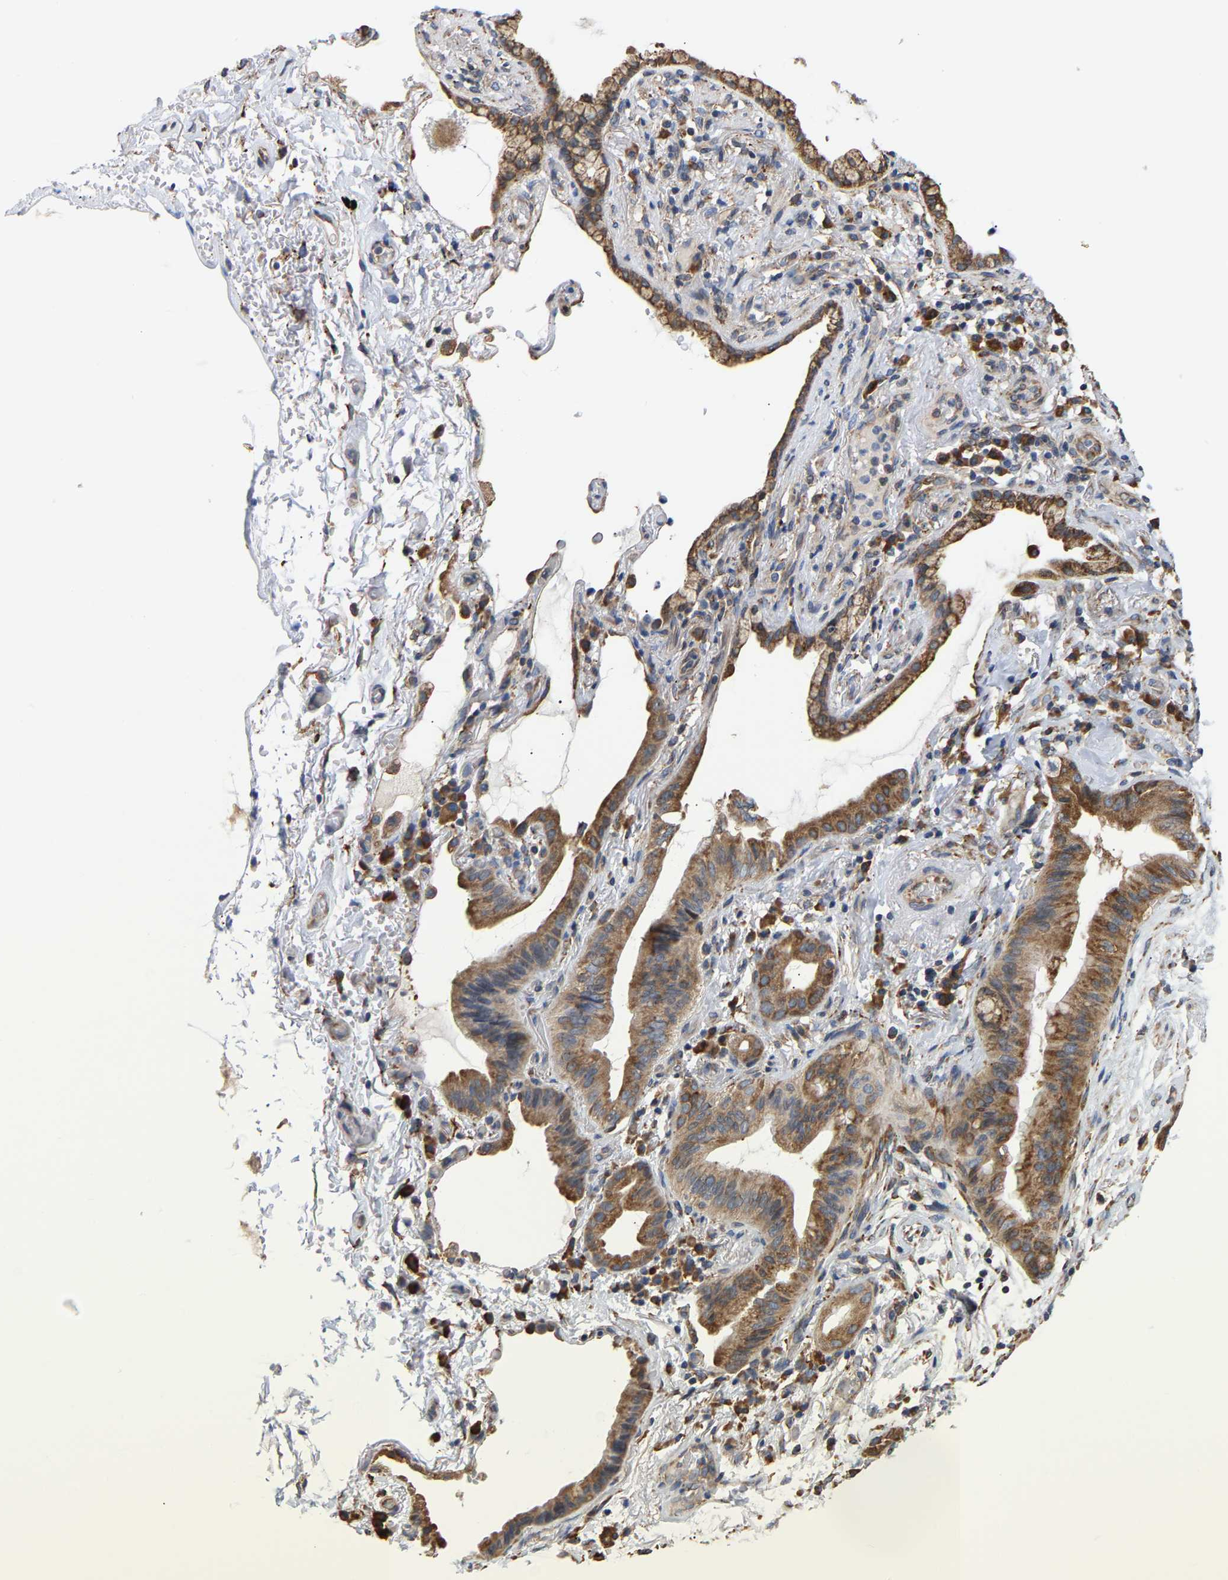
{"staining": {"intensity": "moderate", "quantity": ">75%", "location": "cytoplasmic/membranous"}, "tissue": "lung cancer", "cell_type": "Tumor cells", "image_type": "cancer", "snomed": [{"axis": "morphology", "description": "Normal tissue, NOS"}, {"axis": "morphology", "description": "Adenocarcinoma, NOS"}, {"axis": "topography", "description": "Bronchus"}, {"axis": "topography", "description": "Lung"}], "caption": "Brown immunohistochemical staining in human lung adenocarcinoma displays moderate cytoplasmic/membranous positivity in approximately >75% of tumor cells.", "gene": "ARAP1", "patient": {"sex": "female", "age": 70}}